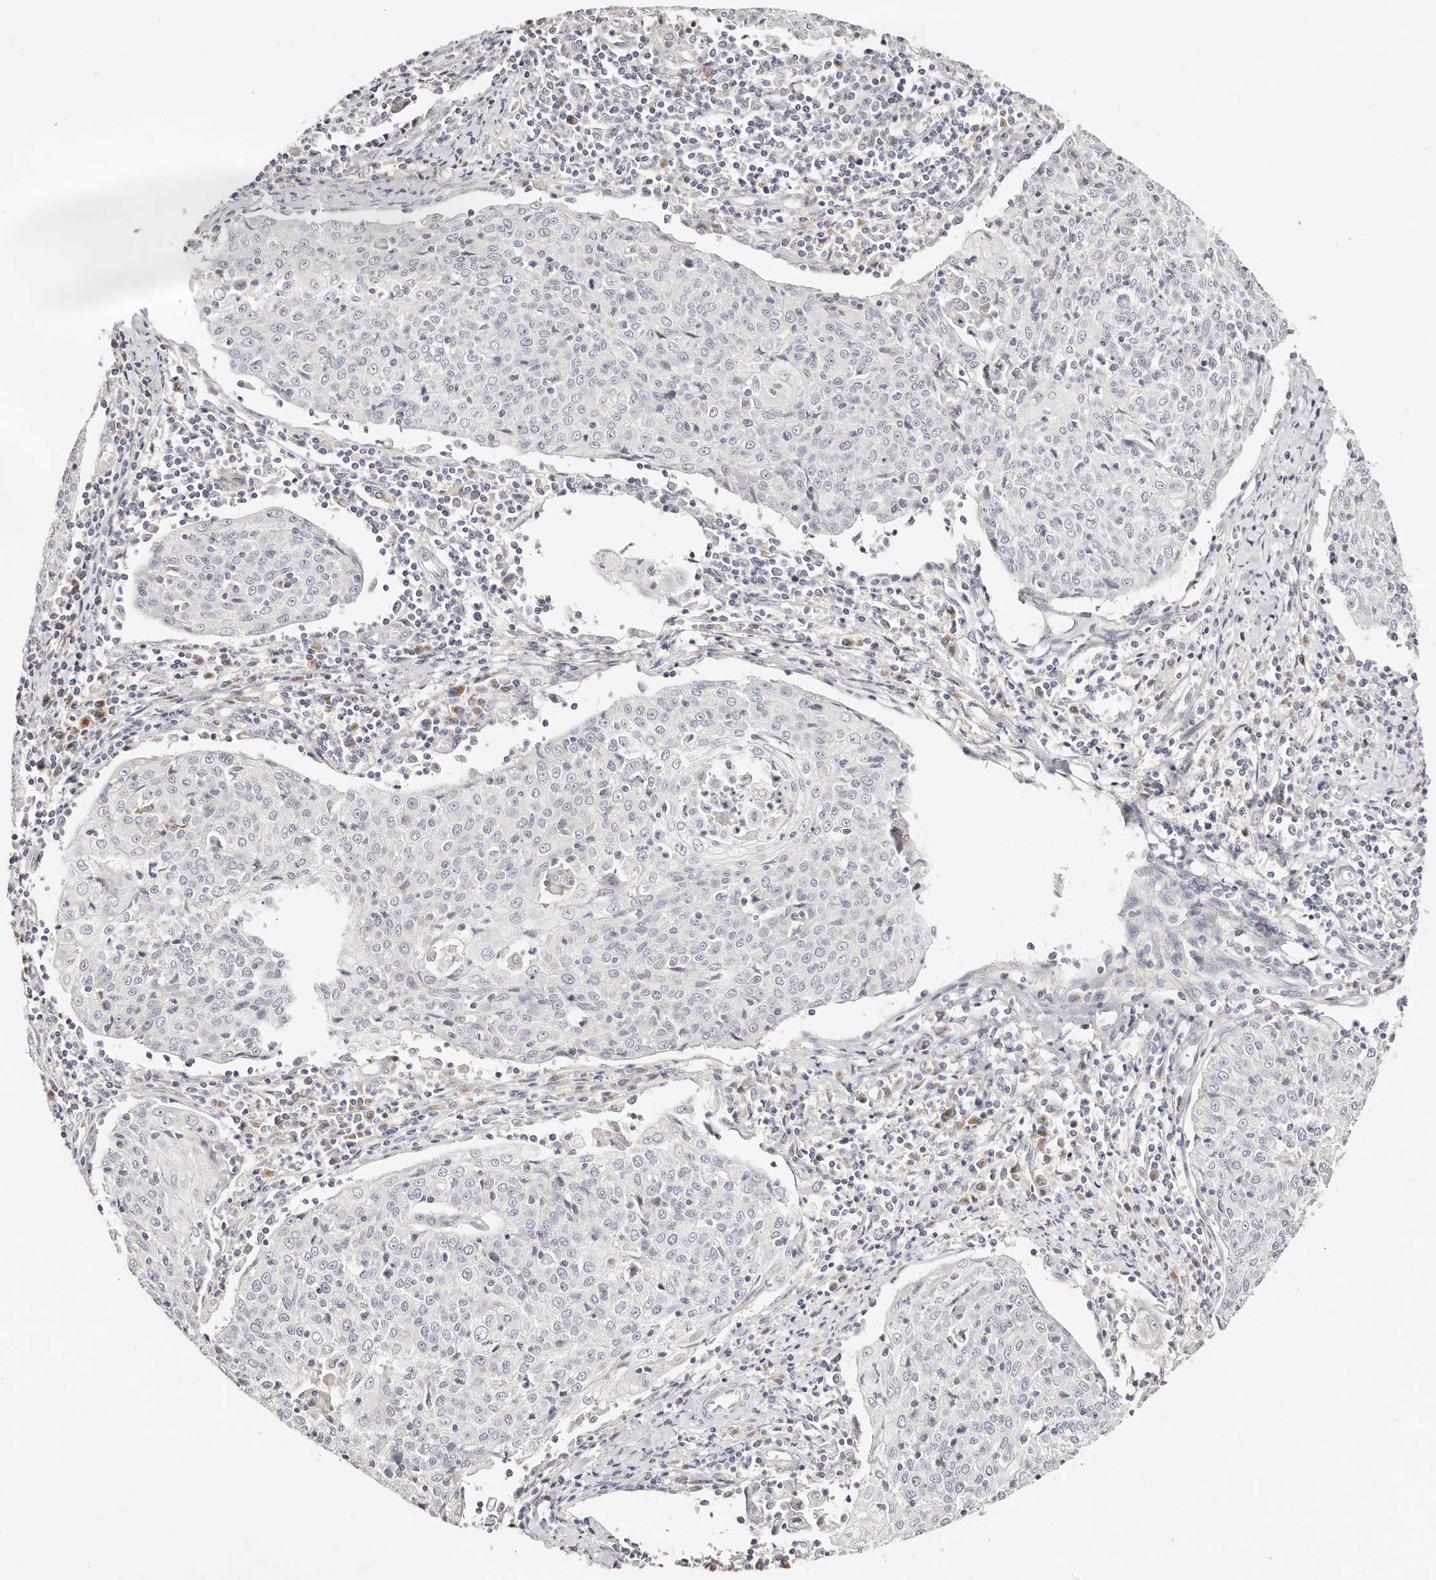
{"staining": {"intensity": "negative", "quantity": "none", "location": "none"}, "tissue": "cervical cancer", "cell_type": "Tumor cells", "image_type": "cancer", "snomed": [{"axis": "morphology", "description": "Squamous cell carcinoma, NOS"}, {"axis": "topography", "description": "Cervix"}], "caption": "Tumor cells show no significant staining in cervical squamous cell carcinoma.", "gene": "DNASE1", "patient": {"sex": "female", "age": 48}}